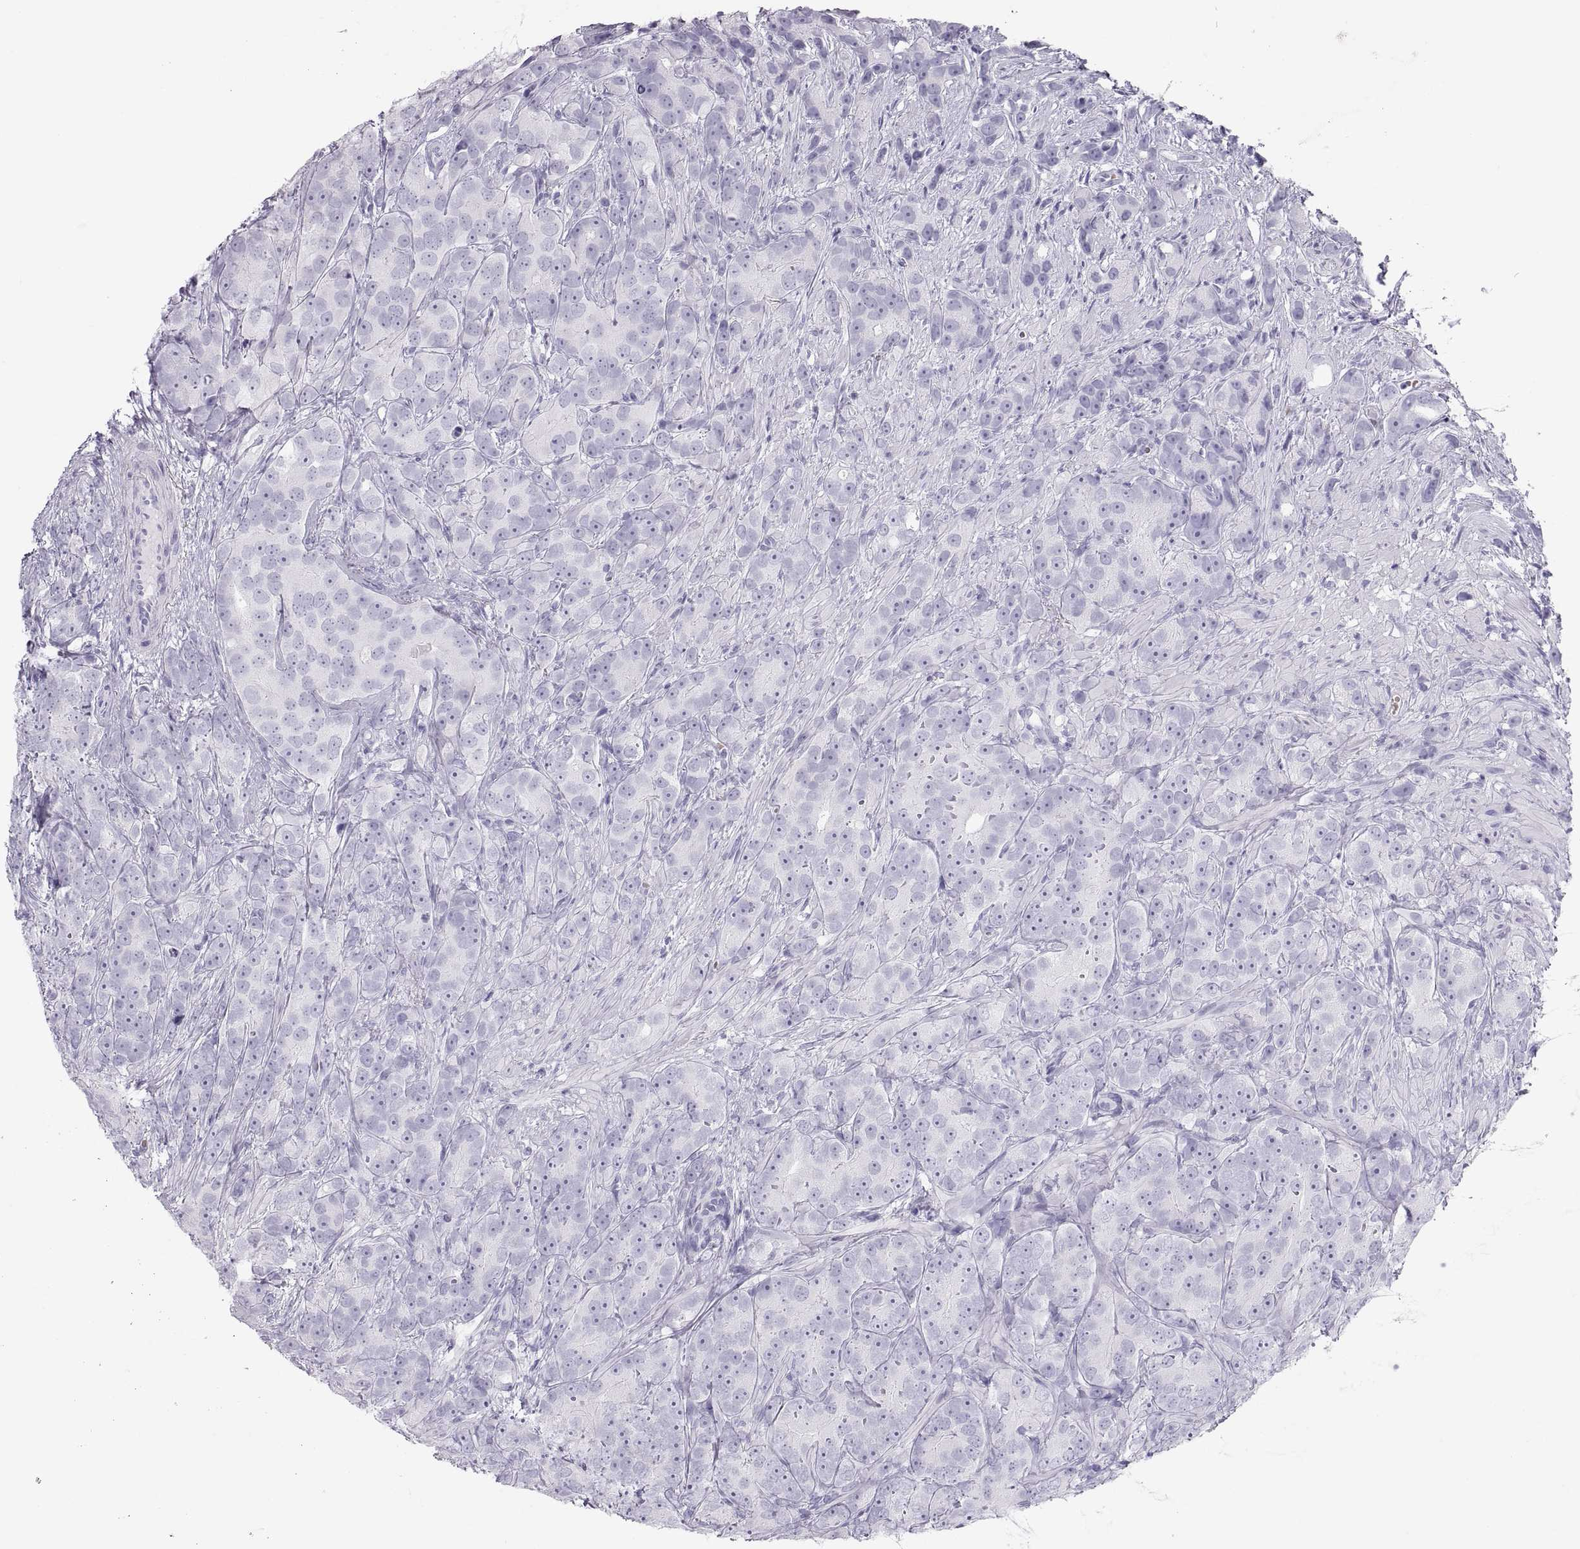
{"staining": {"intensity": "negative", "quantity": "none", "location": "none"}, "tissue": "prostate cancer", "cell_type": "Tumor cells", "image_type": "cancer", "snomed": [{"axis": "morphology", "description": "Adenocarcinoma, High grade"}, {"axis": "topography", "description": "Prostate"}], "caption": "IHC of high-grade adenocarcinoma (prostate) shows no staining in tumor cells.", "gene": "SEMG1", "patient": {"sex": "male", "age": 90}}